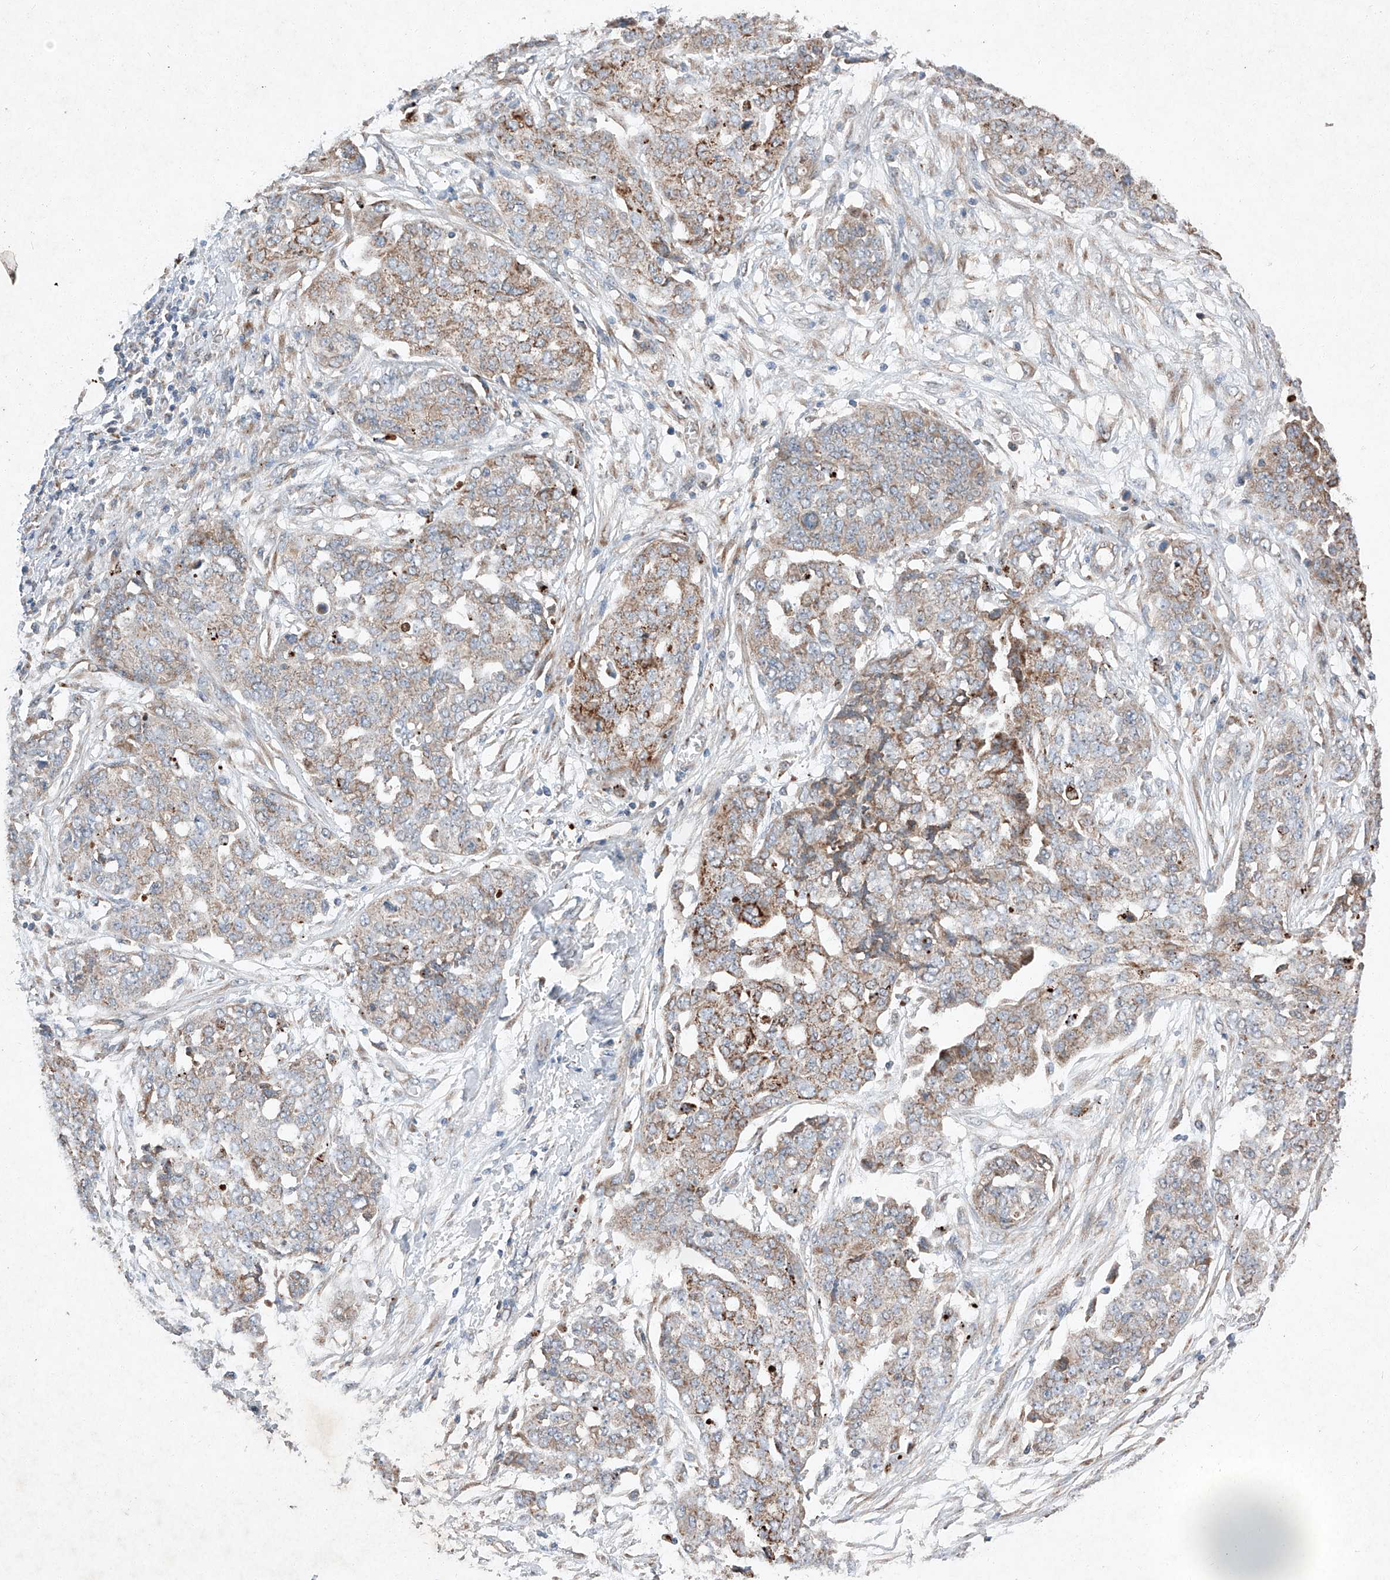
{"staining": {"intensity": "moderate", "quantity": ">75%", "location": "cytoplasmic/membranous"}, "tissue": "ovarian cancer", "cell_type": "Tumor cells", "image_type": "cancer", "snomed": [{"axis": "morphology", "description": "Cystadenocarcinoma, serous, NOS"}, {"axis": "topography", "description": "Soft tissue"}, {"axis": "topography", "description": "Ovary"}], "caption": "Immunohistochemical staining of human ovarian cancer displays medium levels of moderate cytoplasmic/membranous positivity in about >75% of tumor cells. (Brightfield microscopy of DAB IHC at high magnification).", "gene": "RUSC1", "patient": {"sex": "female", "age": 57}}